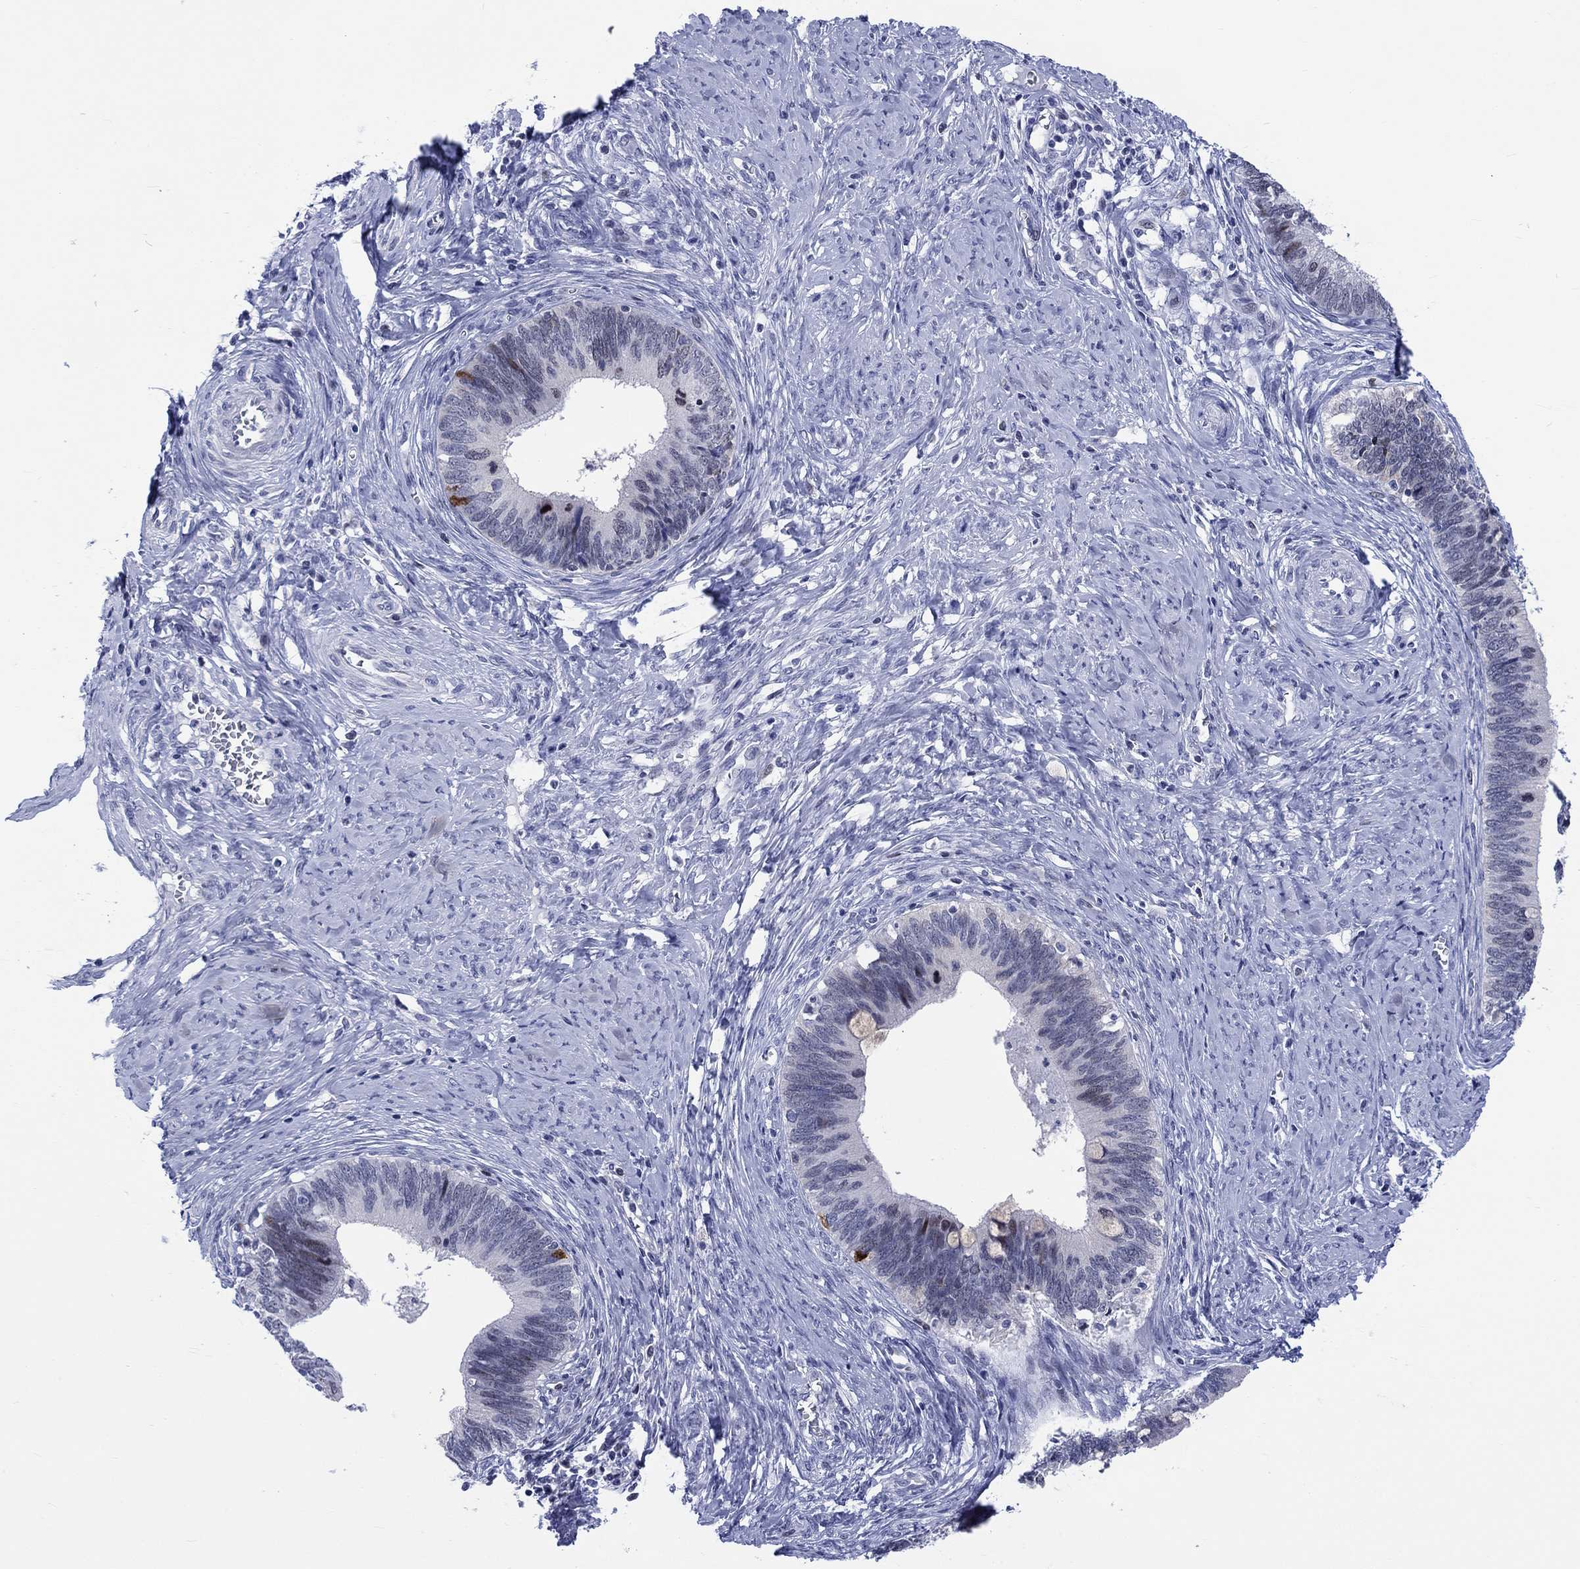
{"staining": {"intensity": "moderate", "quantity": "<25%", "location": "nuclear"}, "tissue": "cervical cancer", "cell_type": "Tumor cells", "image_type": "cancer", "snomed": [{"axis": "morphology", "description": "Adenocarcinoma, NOS"}, {"axis": "topography", "description": "Cervix"}], "caption": "Cervical cancer stained with a brown dye reveals moderate nuclear positive expression in approximately <25% of tumor cells.", "gene": "CDCA2", "patient": {"sex": "female", "age": 42}}